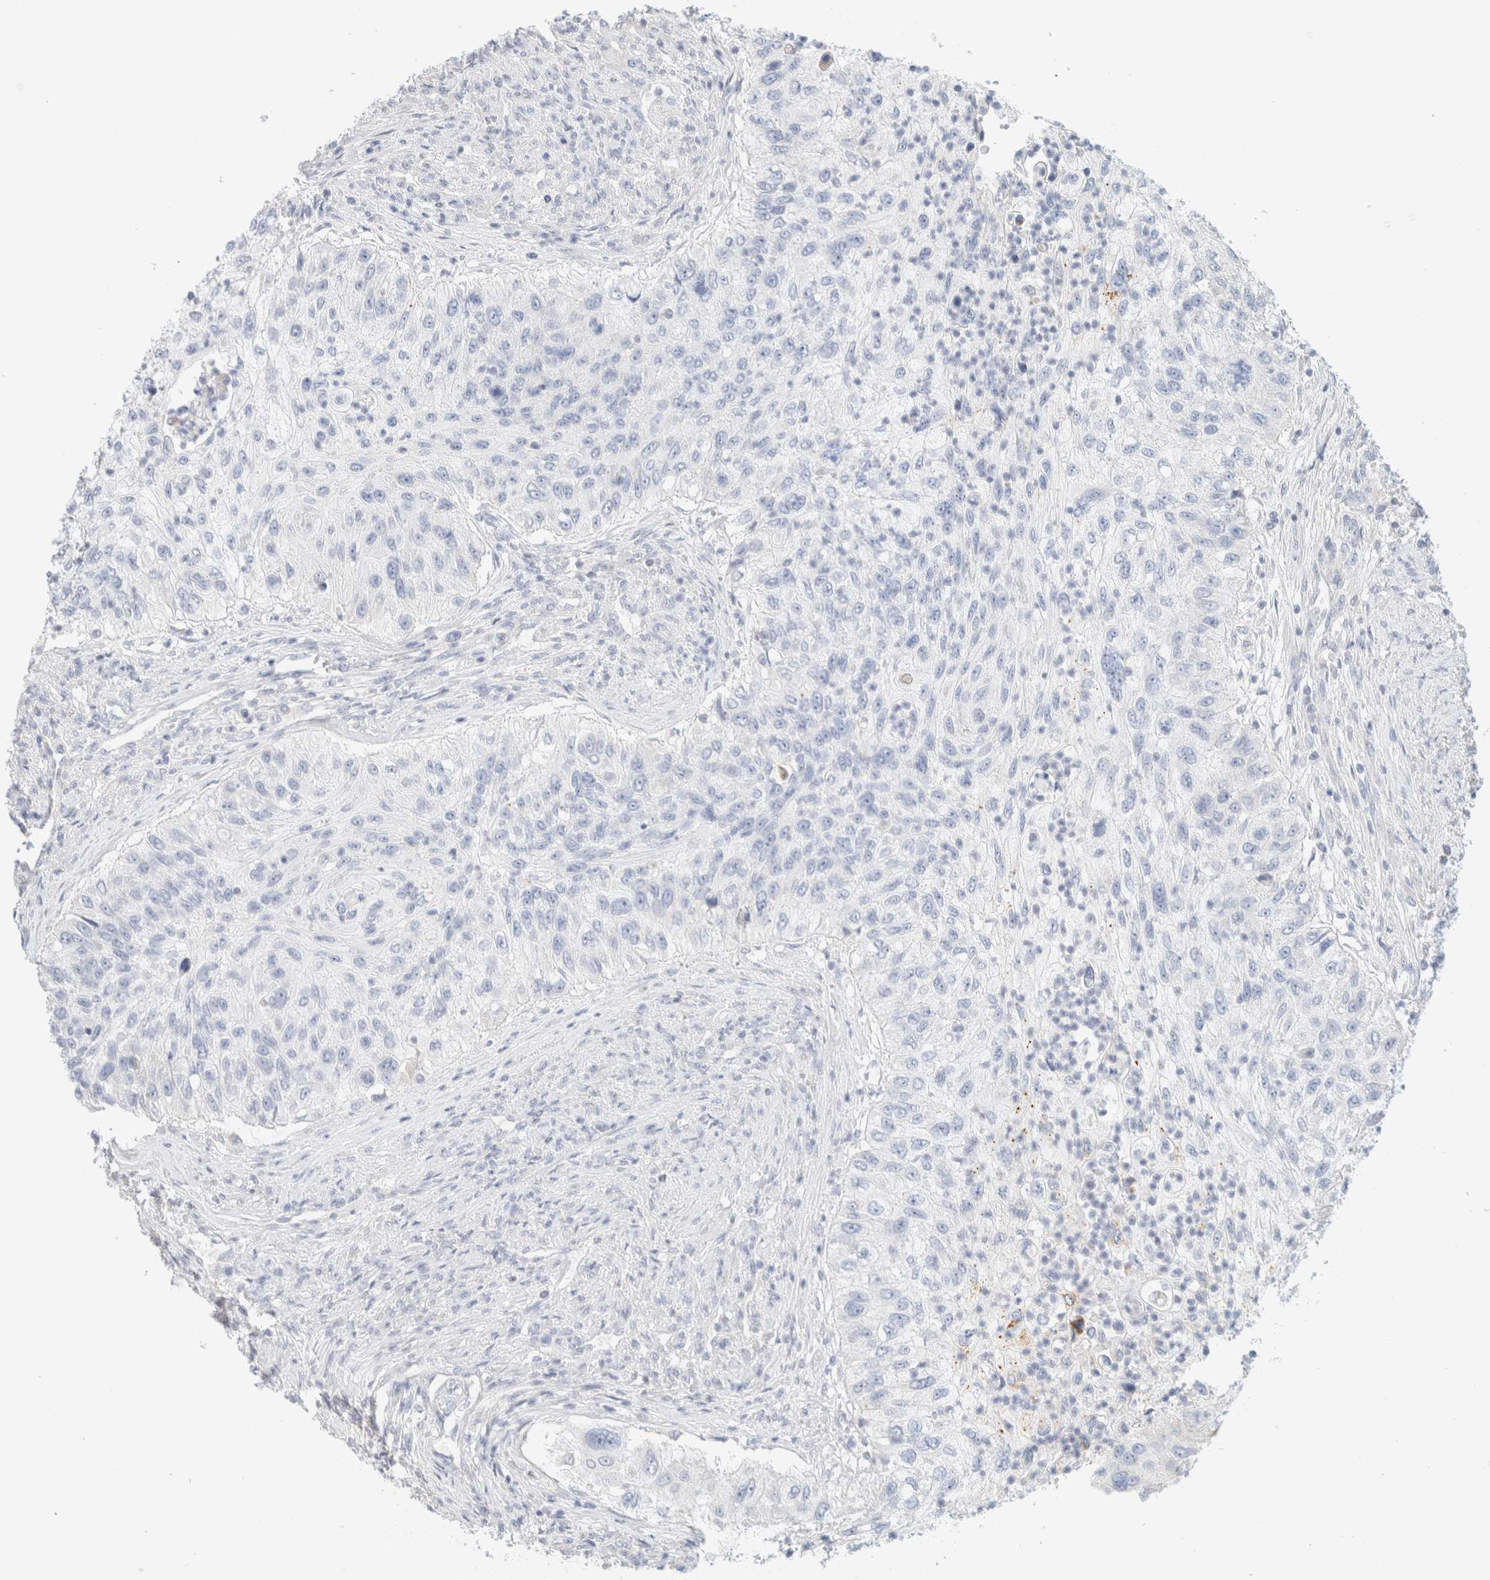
{"staining": {"intensity": "negative", "quantity": "none", "location": "none"}, "tissue": "urothelial cancer", "cell_type": "Tumor cells", "image_type": "cancer", "snomed": [{"axis": "morphology", "description": "Urothelial carcinoma, High grade"}, {"axis": "topography", "description": "Urinary bladder"}], "caption": "Protein analysis of urothelial cancer demonstrates no significant staining in tumor cells. (Brightfield microscopy of DAB immunohistochemistry at high magnification).", "gene": "HEXD", "patient": {"sex": "female", "age": 60}}